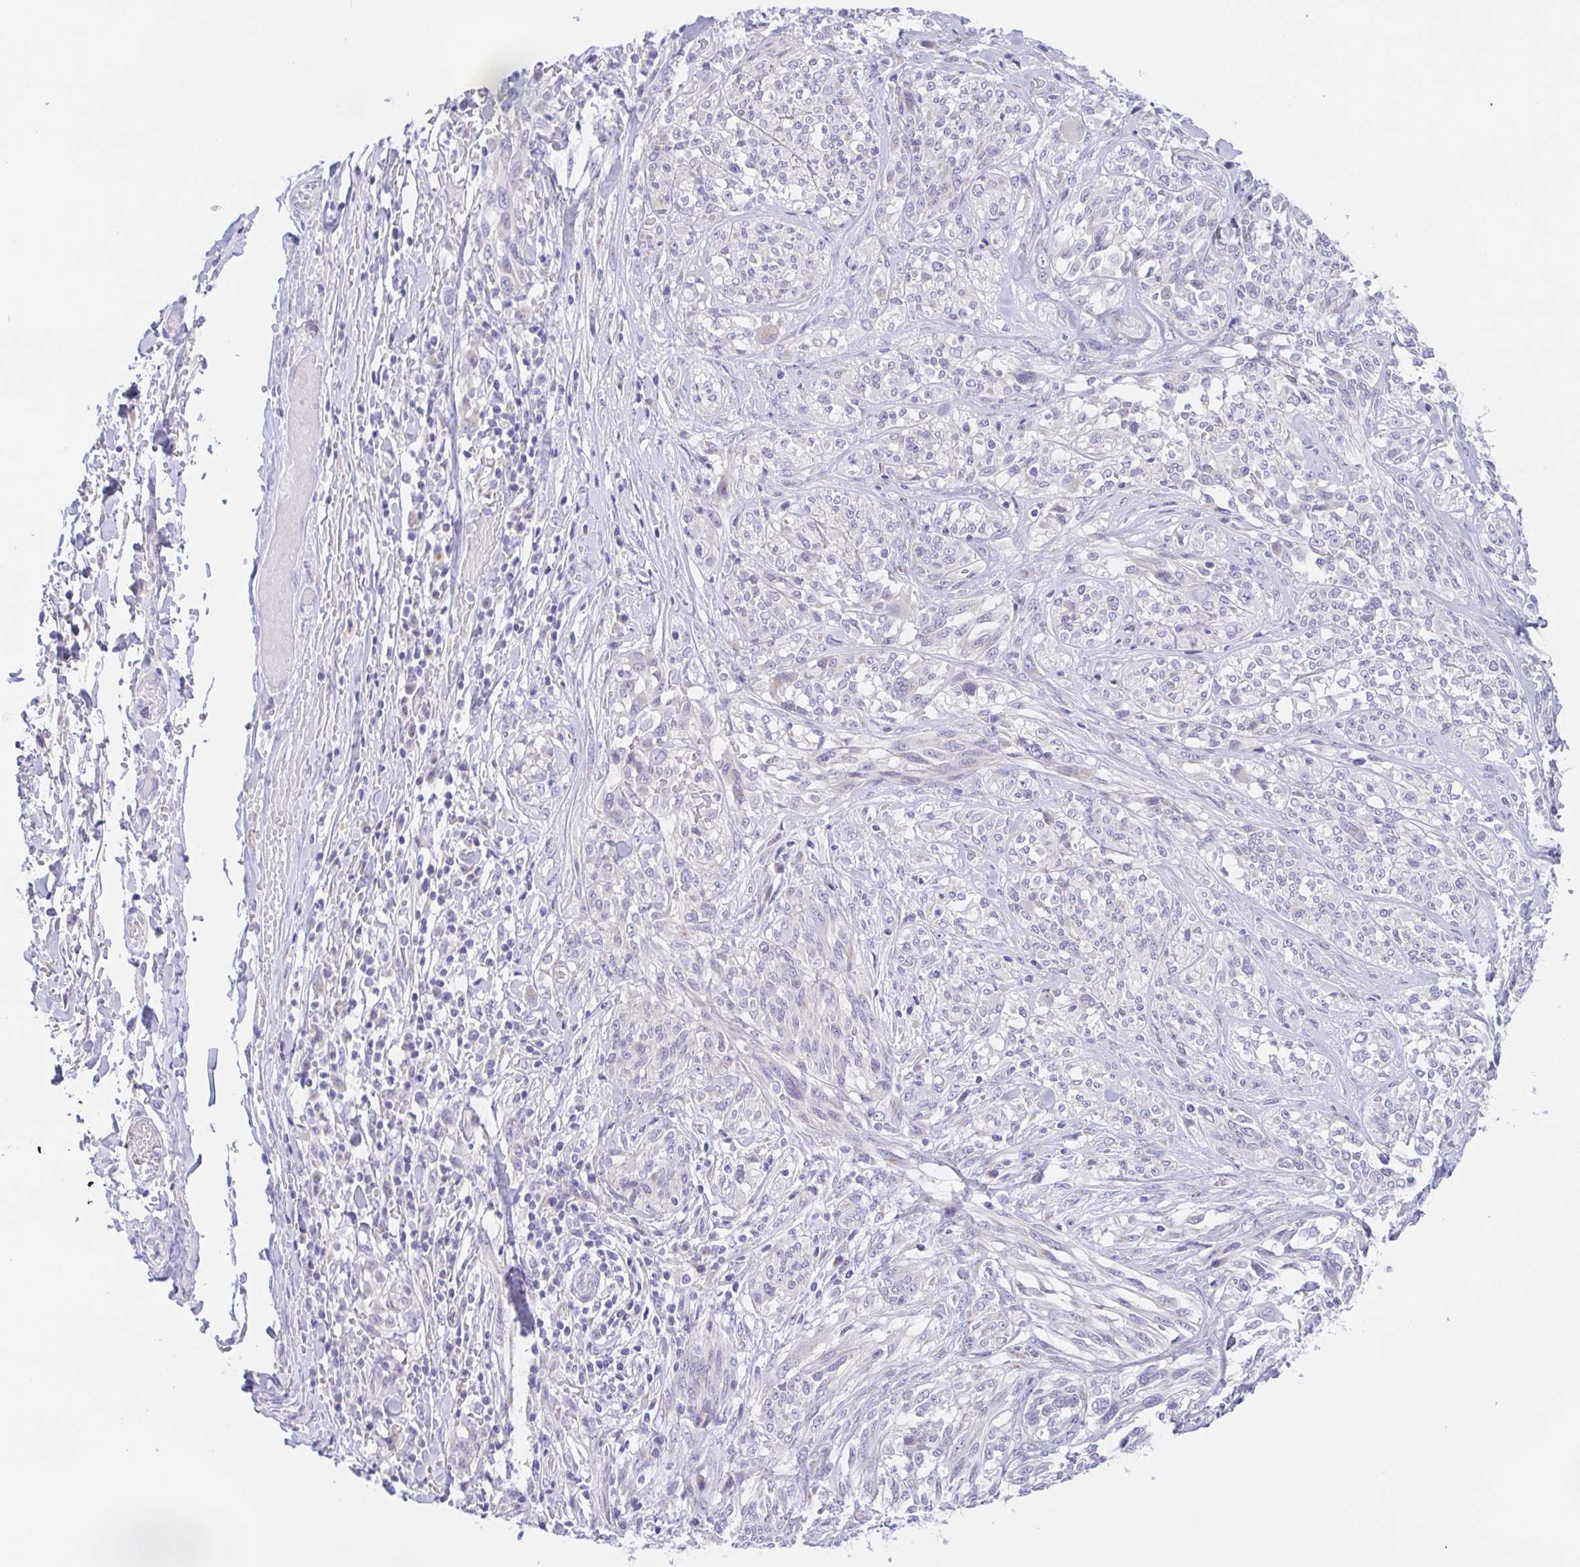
{"staining": {"intensity": "negative", "quantity": "none", "location": "none"}, "tissue": "melanoma", "cell_type": "Tumor cells", "image_type": "cancer", "snomed": [{"axis": "morphology", "description": "Malignant melanoma, NOS"}, {"axis": "topography", "description": "Skin"}], "caption": "This is an immunohistochemistry (IHC) micrograph of malignant melanoma. There is no positivity in tumor cells.", "gene": "SCG3", "patient": {"sex": "female", "age": 91}}